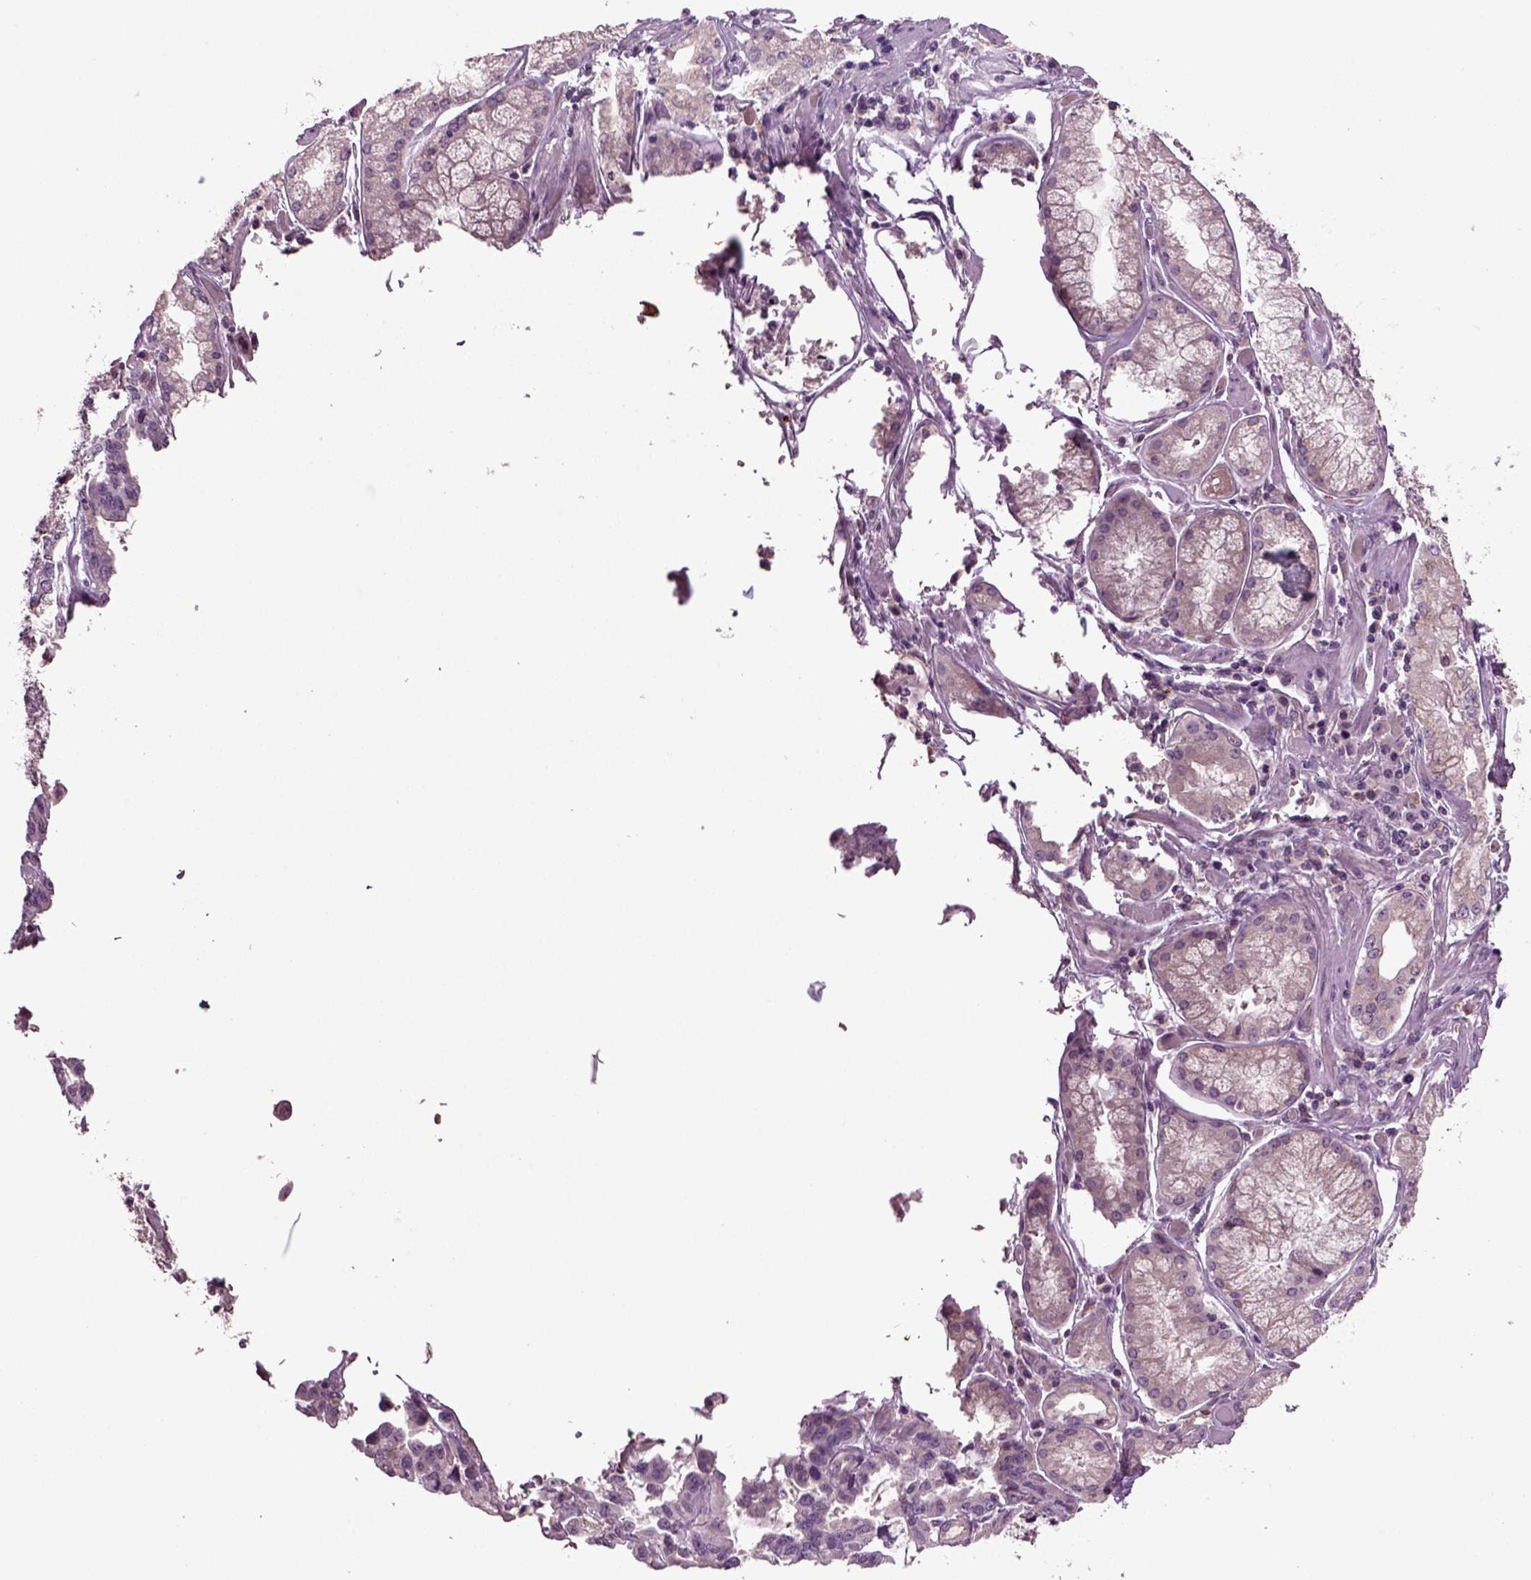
{"staining": {"intensity": "negative", "quantity": "none", "location": "none"}, "tissue": "stomach cancer", "cell_type": "Tumor cells", "image_type": "cancer", "snomed": [{"axis": "morphology", "description": "Adenocarcinoma, NOS"}, {"axis": "topography", "description": "Stomach, lower"}], "caption": "Immunohistochemistry photomicrograph of neoplastic tissue: human stomach adenocarcinoma stained with DAB (3,3'-diaminobenzidine) demonstrates no significant protein staining in tumor cells. Brightfield microscopy of immunohistochemistry (IHC) stained with DAB (3,3'-diaminobenzidine) (brown) and hematoxylin (blue), captured at high magnification.", "gene": "SLC17A6", "patient": {"sex": "female", "age": 76}}